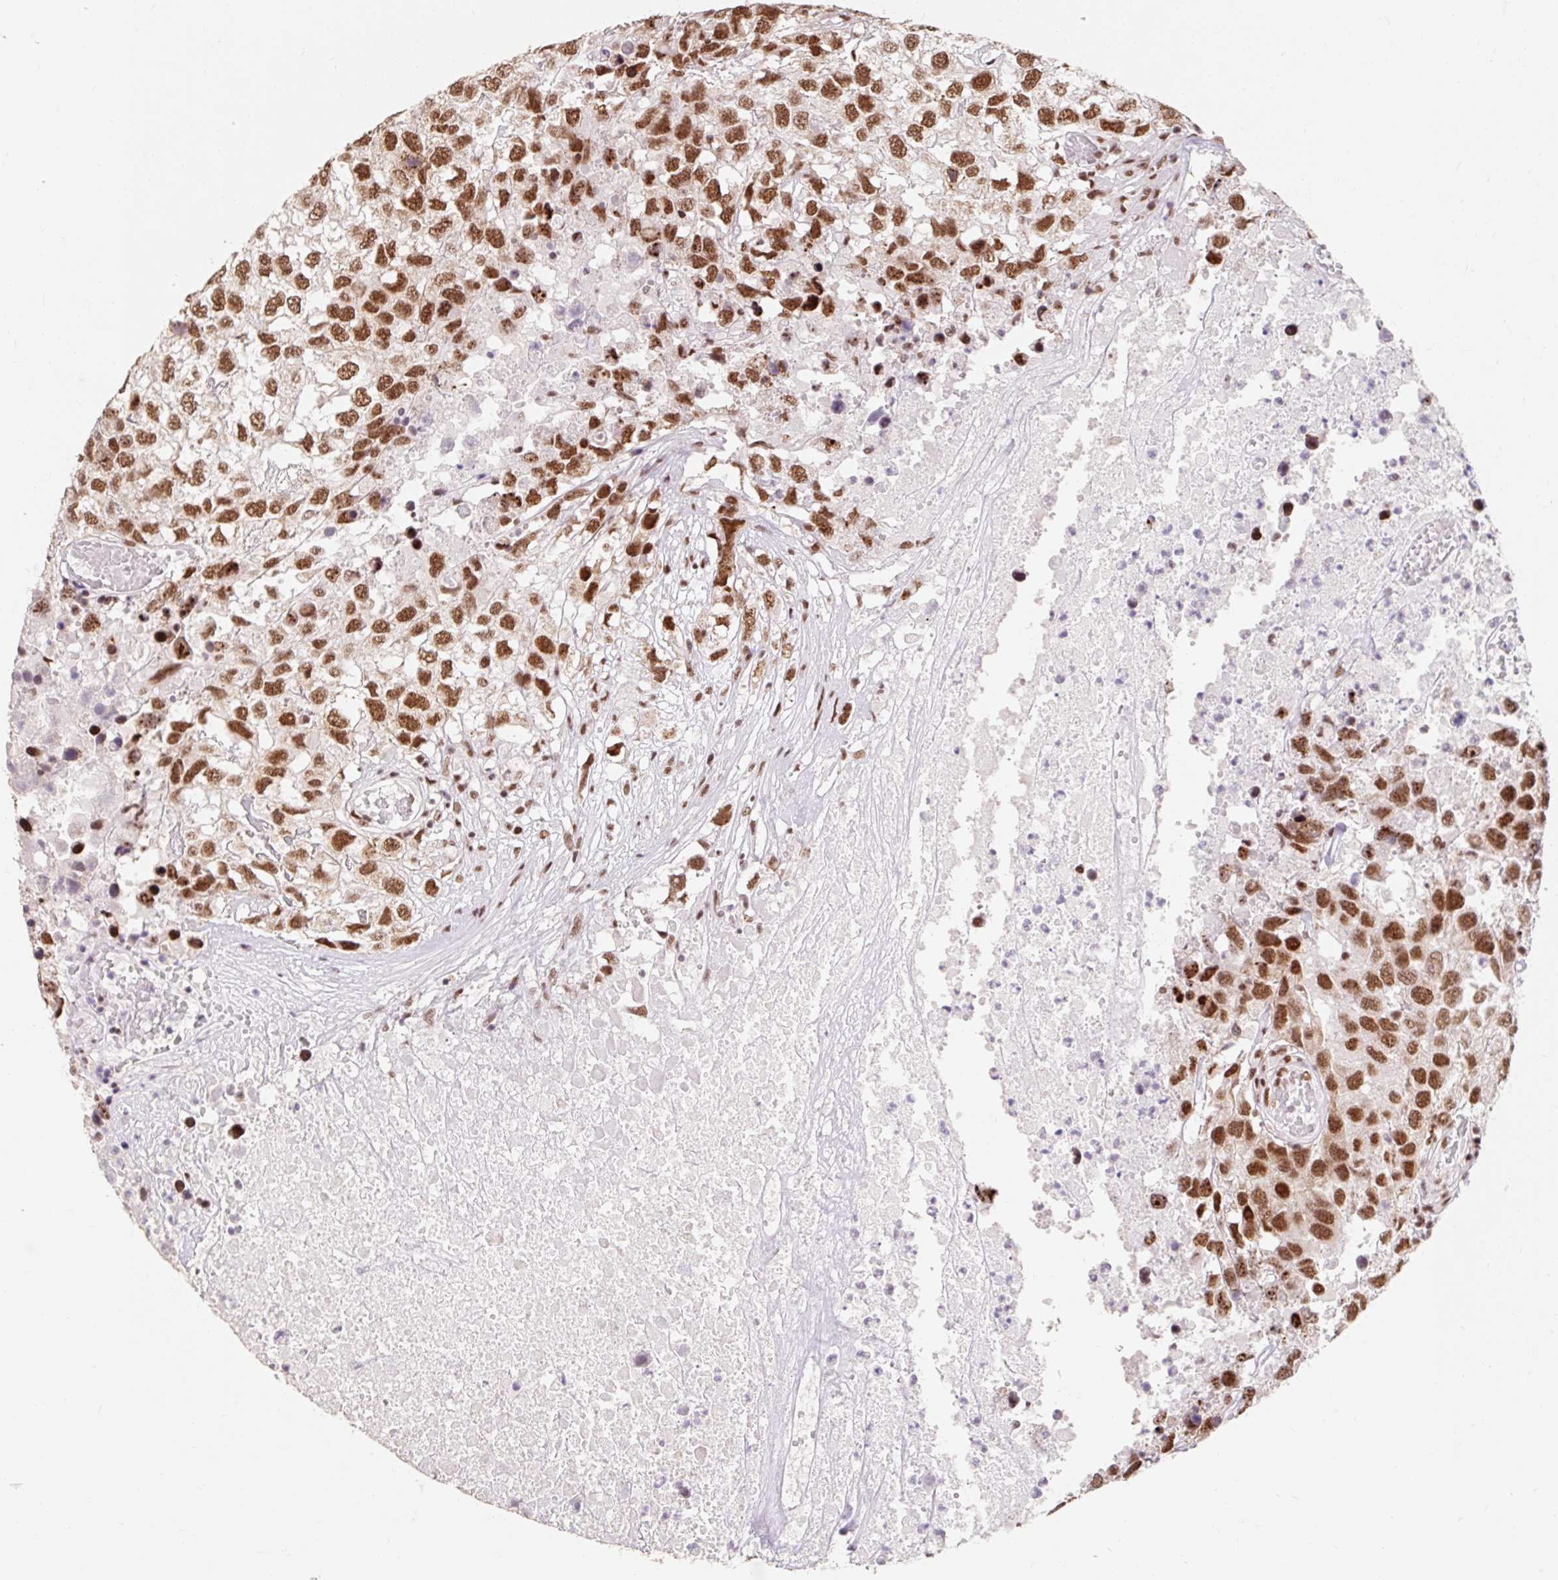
{"staining": {"intensity": "strong", "quantity": ">75%", "location": "nuclear"}, "tissue": "testis cancer", "cell_type": "Tumor cells", "image_type": "cancer", "snomed": [{"axis": "morphology", "description": "Carcinoma, Embryonal, NOS"}, {"axis": "topography", "description": "Testis"}], "caption": "IHC photomicrograph of human testis embryonal carcinoma stained for a protein (brown), which demonstrates high levels of strong nuclear expression in about >75% of tumor cells.", "gene": "SRSF10", "patient": {"sex": "male", "age": 83}}